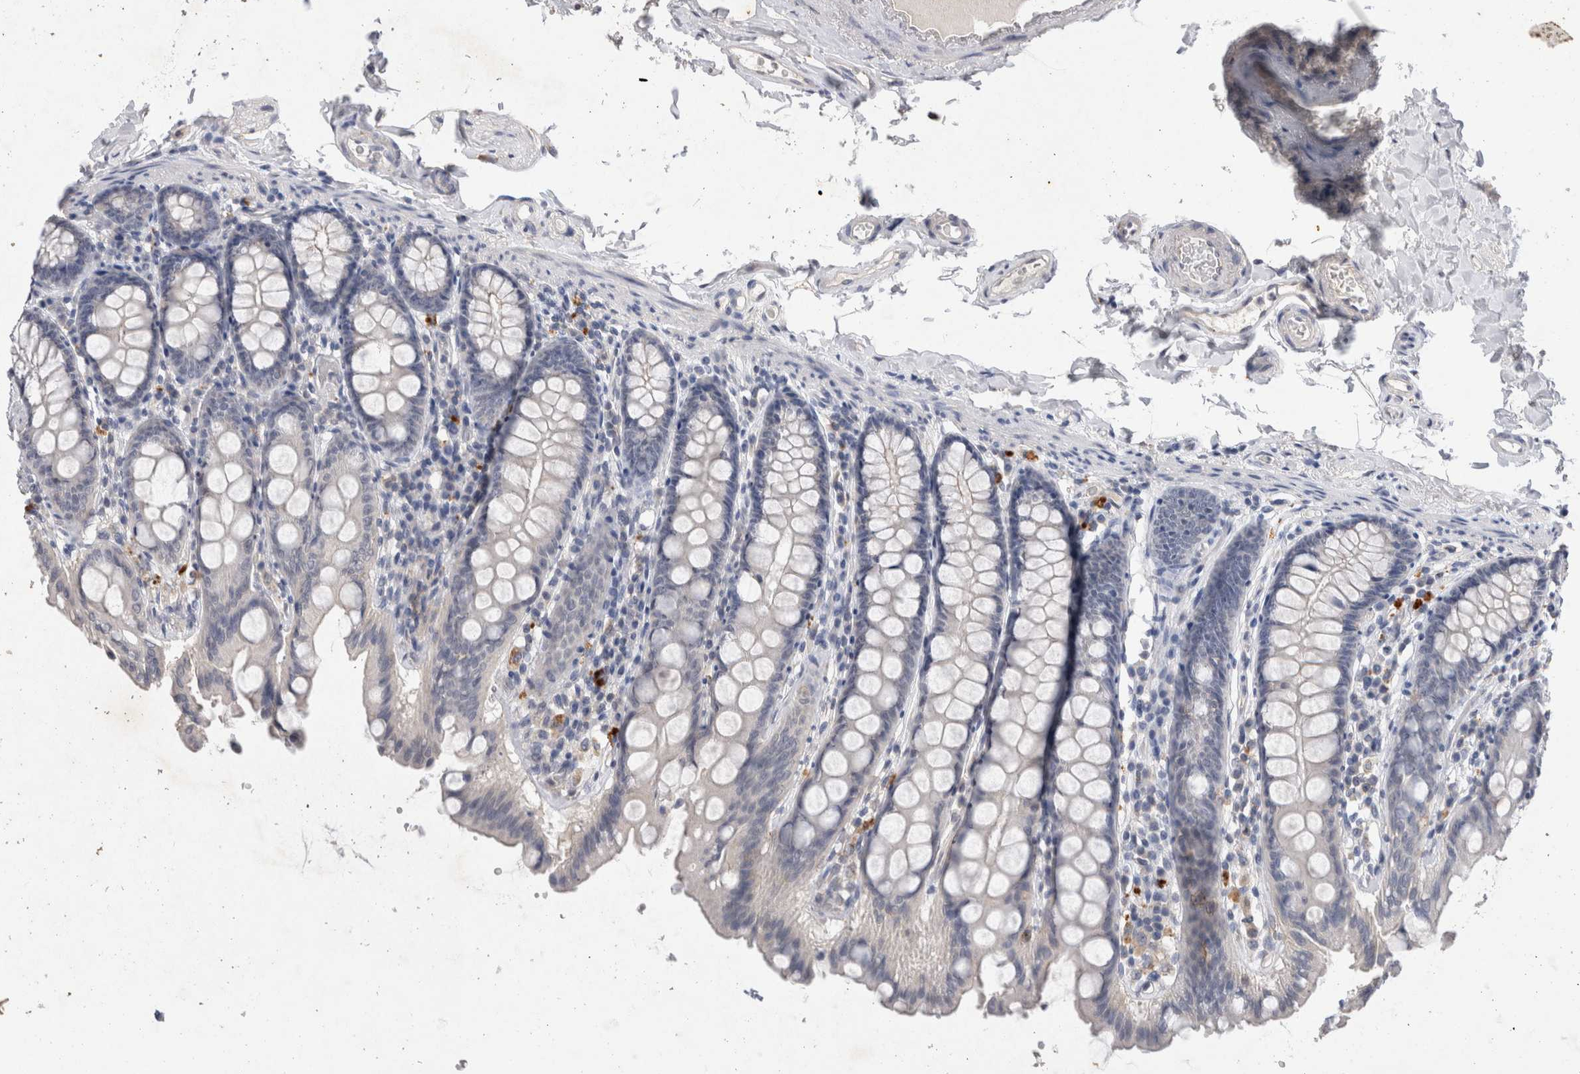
{"staining": {"intensity": "weak", "quantity": "25%-75%", "location": "cytoplasmic/membranous"}, "tissue": "colon", "cell_type": "Endothelial cells", "image_type": "normal", "snomed": [{"axis": "morphology", "description": "Normal tissue, NOS"}, {"axis": "topography", "description": "Colon"}, {"axis": "topography", "description": "Peripheral nerve tissue"}], "caption": "Immunohistochemistry (DAB) staining of normal colon shows weak cytoplasmic/membranous protein expression in approximately 25%-75% of endothelial cells. The staining was performed using DAB to visualize the protein expression in brown, while the nuclei were stained in blue with hematoxylin (Magnification: 20x).", "gene": "RASSF3", "patient": {"sex": "female", "age": 61}}